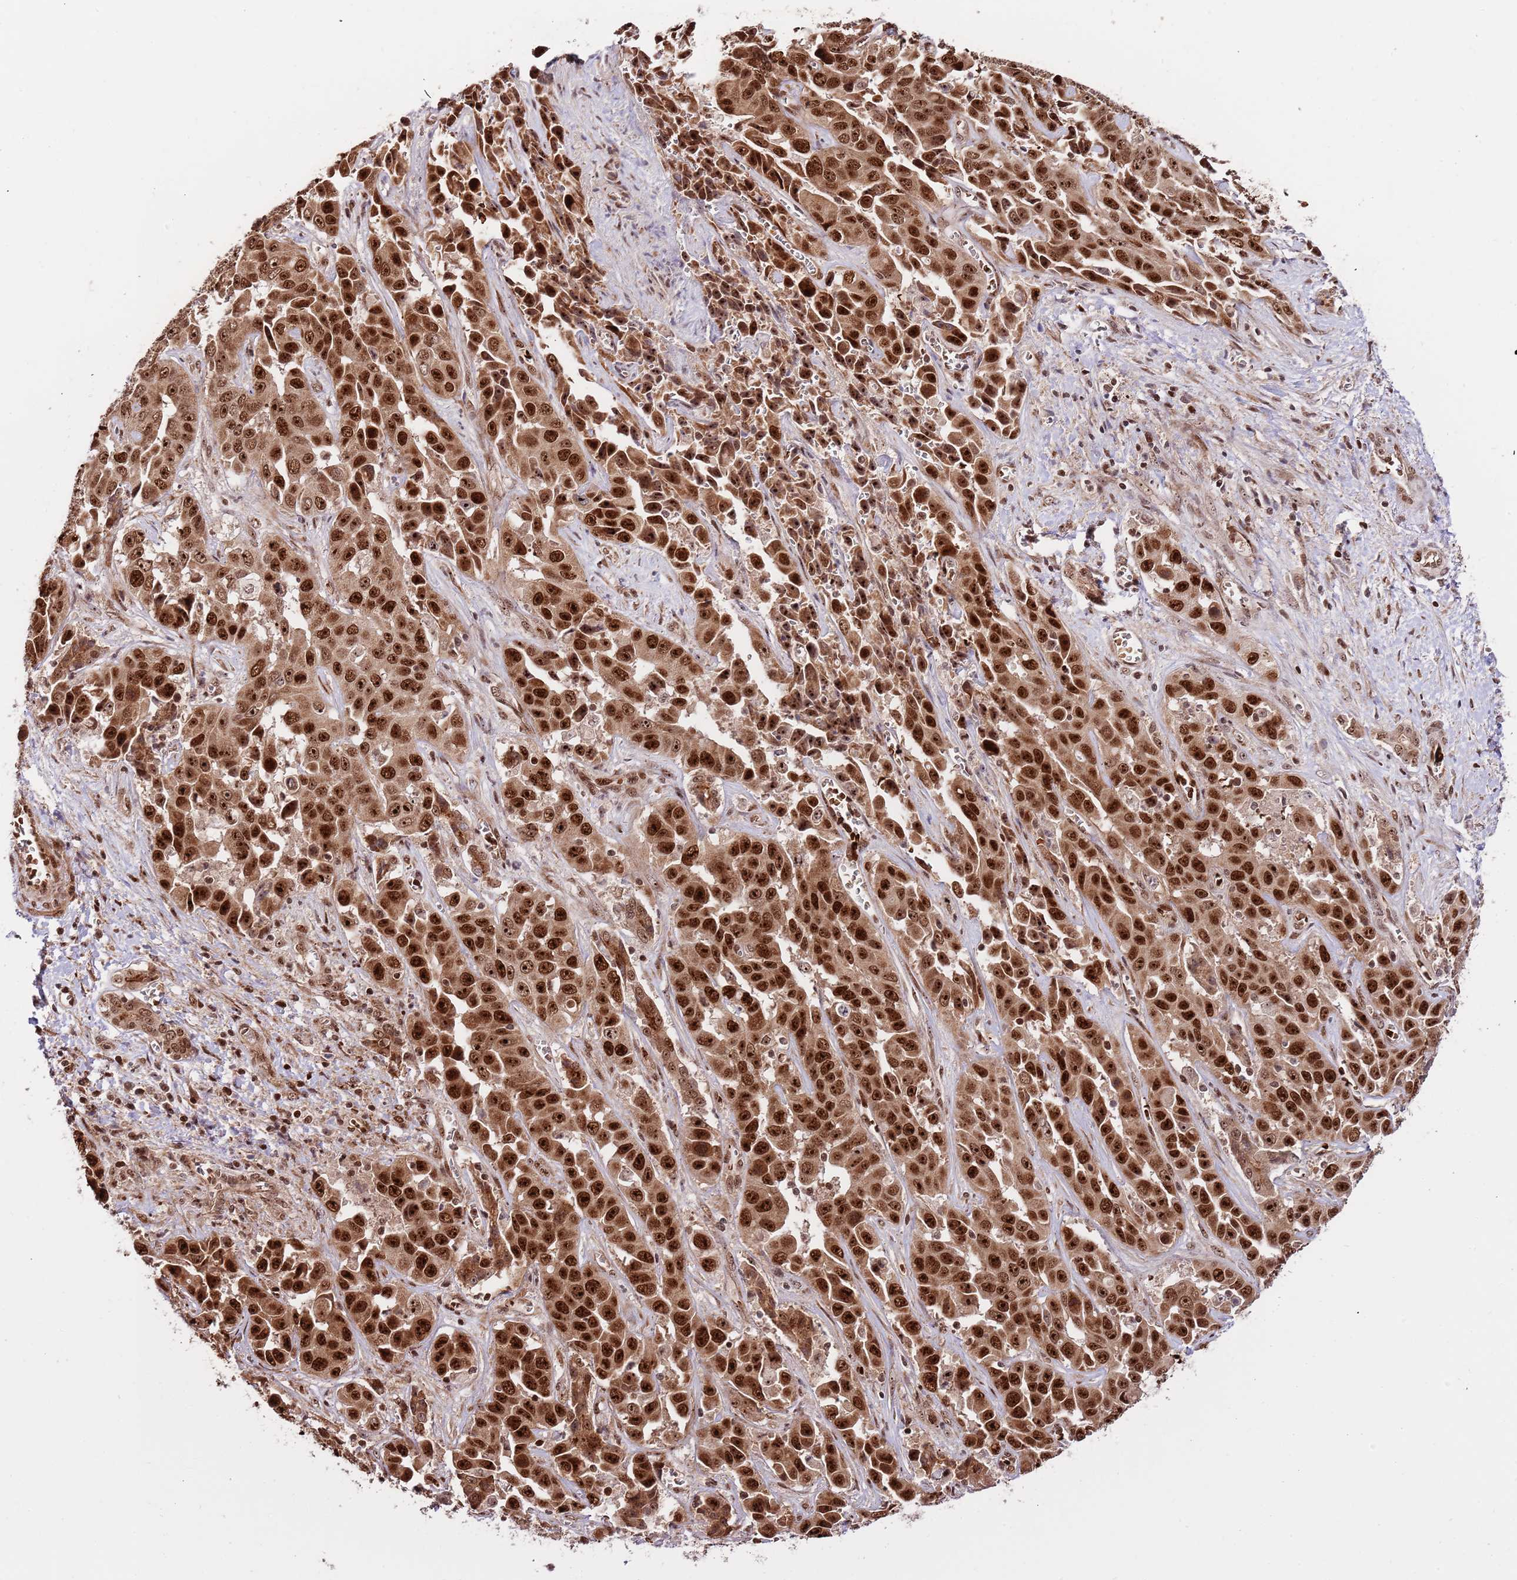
{"staining": {"intensity": "strong", "quantity": ">75%", "location": "cytoplasmic/membranous,nuclear"}, "tissue": "liver cancer", "cell_type": "Tumor cells", "image_type": "cancer", "snomed": [{"axis": "morphology", "description": "Cholangiocarcinoma"}, {"axis": "topography", "description": "Liver"}], "caption": "A high-resolution photomicrograph shows immunohistochemistry staining of liver cancer, which demonstrates strong cytoplasmic/membranous and nuclear expression in approximately >75% of tumor cells.", "gene": "RIF1", "patient": {"sex": "female", "age": 52}}